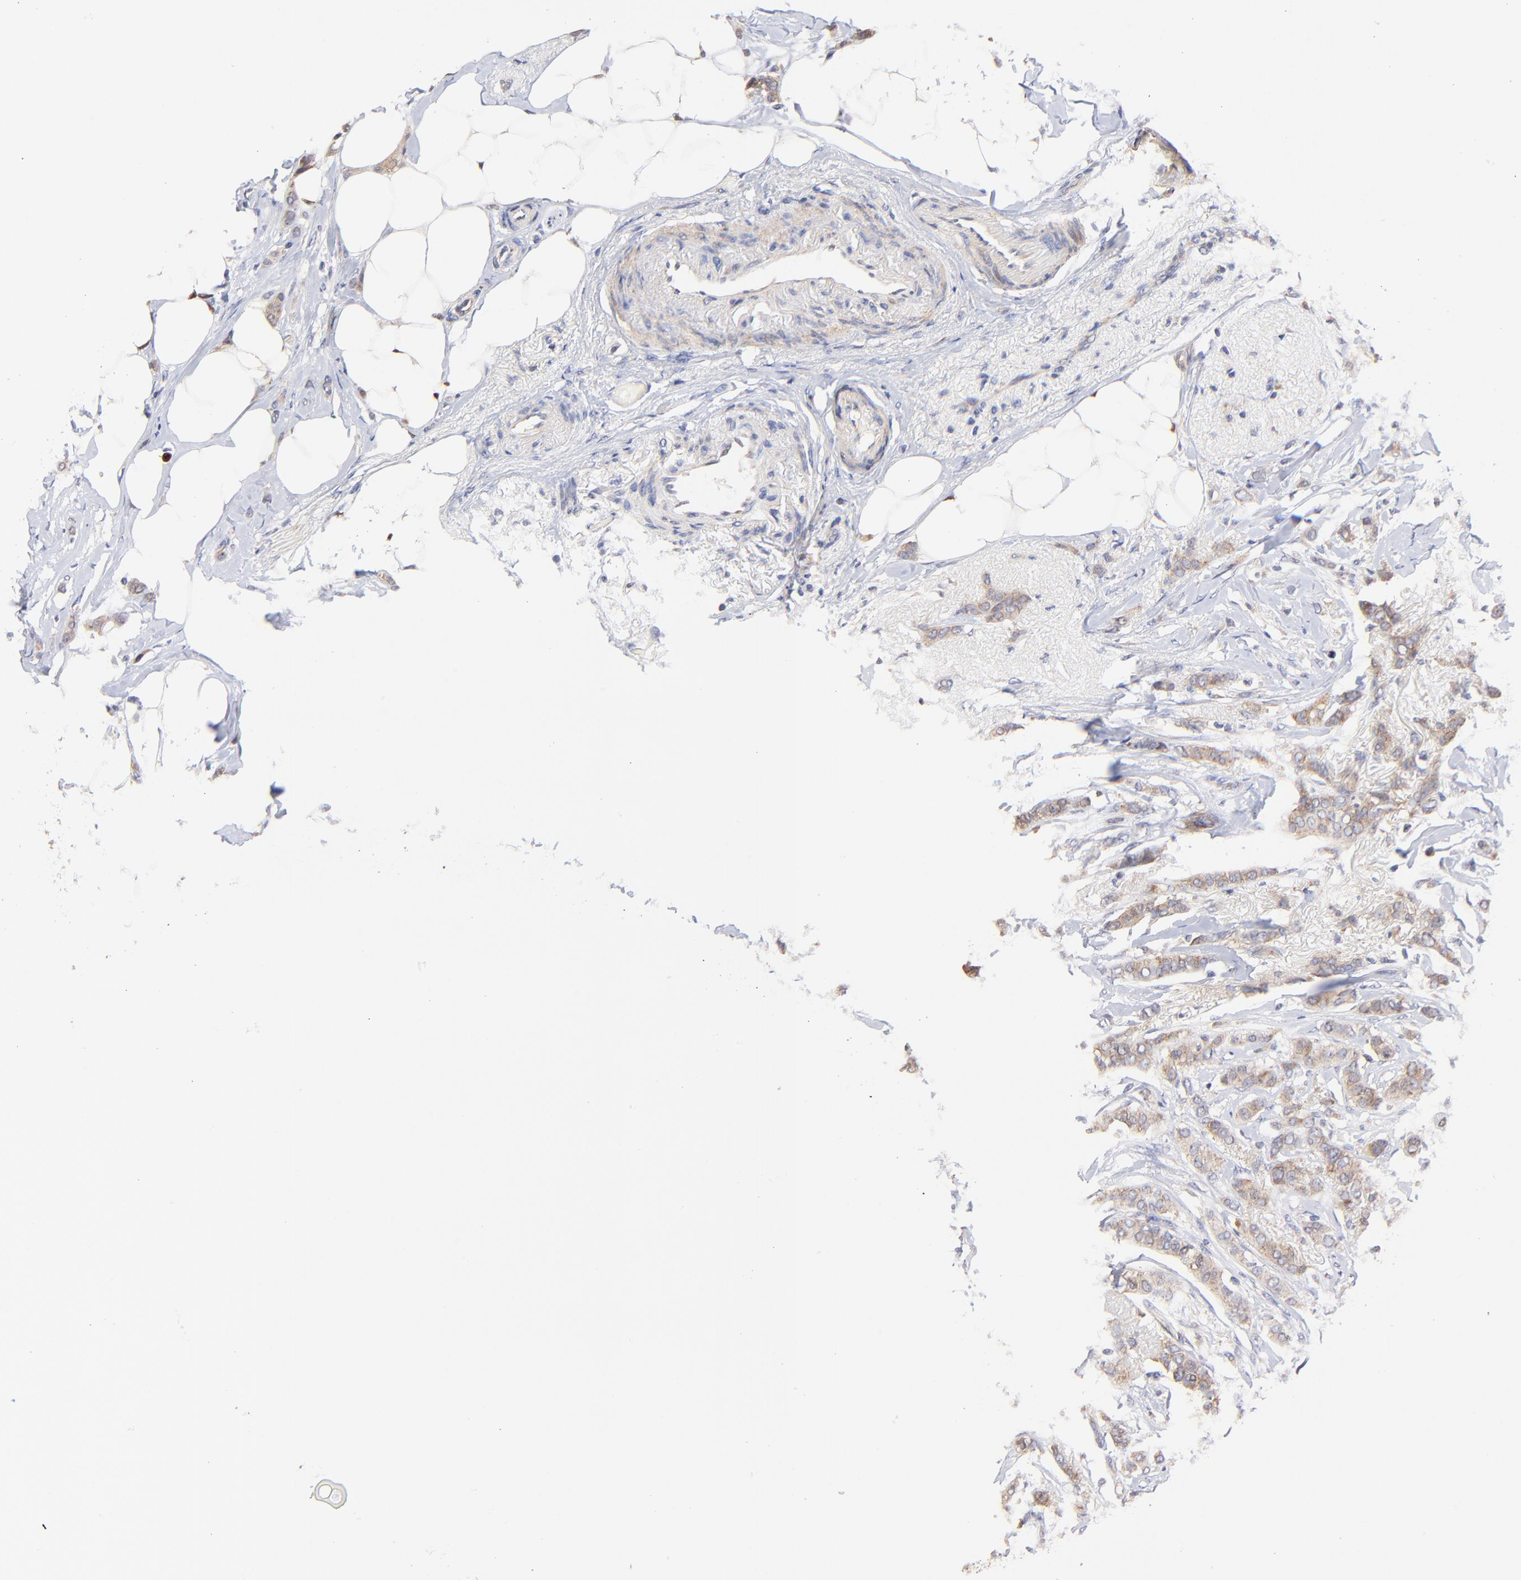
{"staining": {"intensity": "moderate", "quantity": ">75%", "location": "cytoplasmic/membranous"}, "tissue": "breast cancer", "cell_type": "Tumor cells", "image_type": "cancer", "snomed": [{"axis": "morphology", "description": "Lobular carcinoma"}, {"axis": "topography", "description": "Breast"}], "caption": "Tumor cells display moderate cytoplasmic/membranous positivity in approximately >75% of cells in lobular carcinoma (breast).", "gene": "BBOF1", "patient": {"sex": "female", "age": 55}}